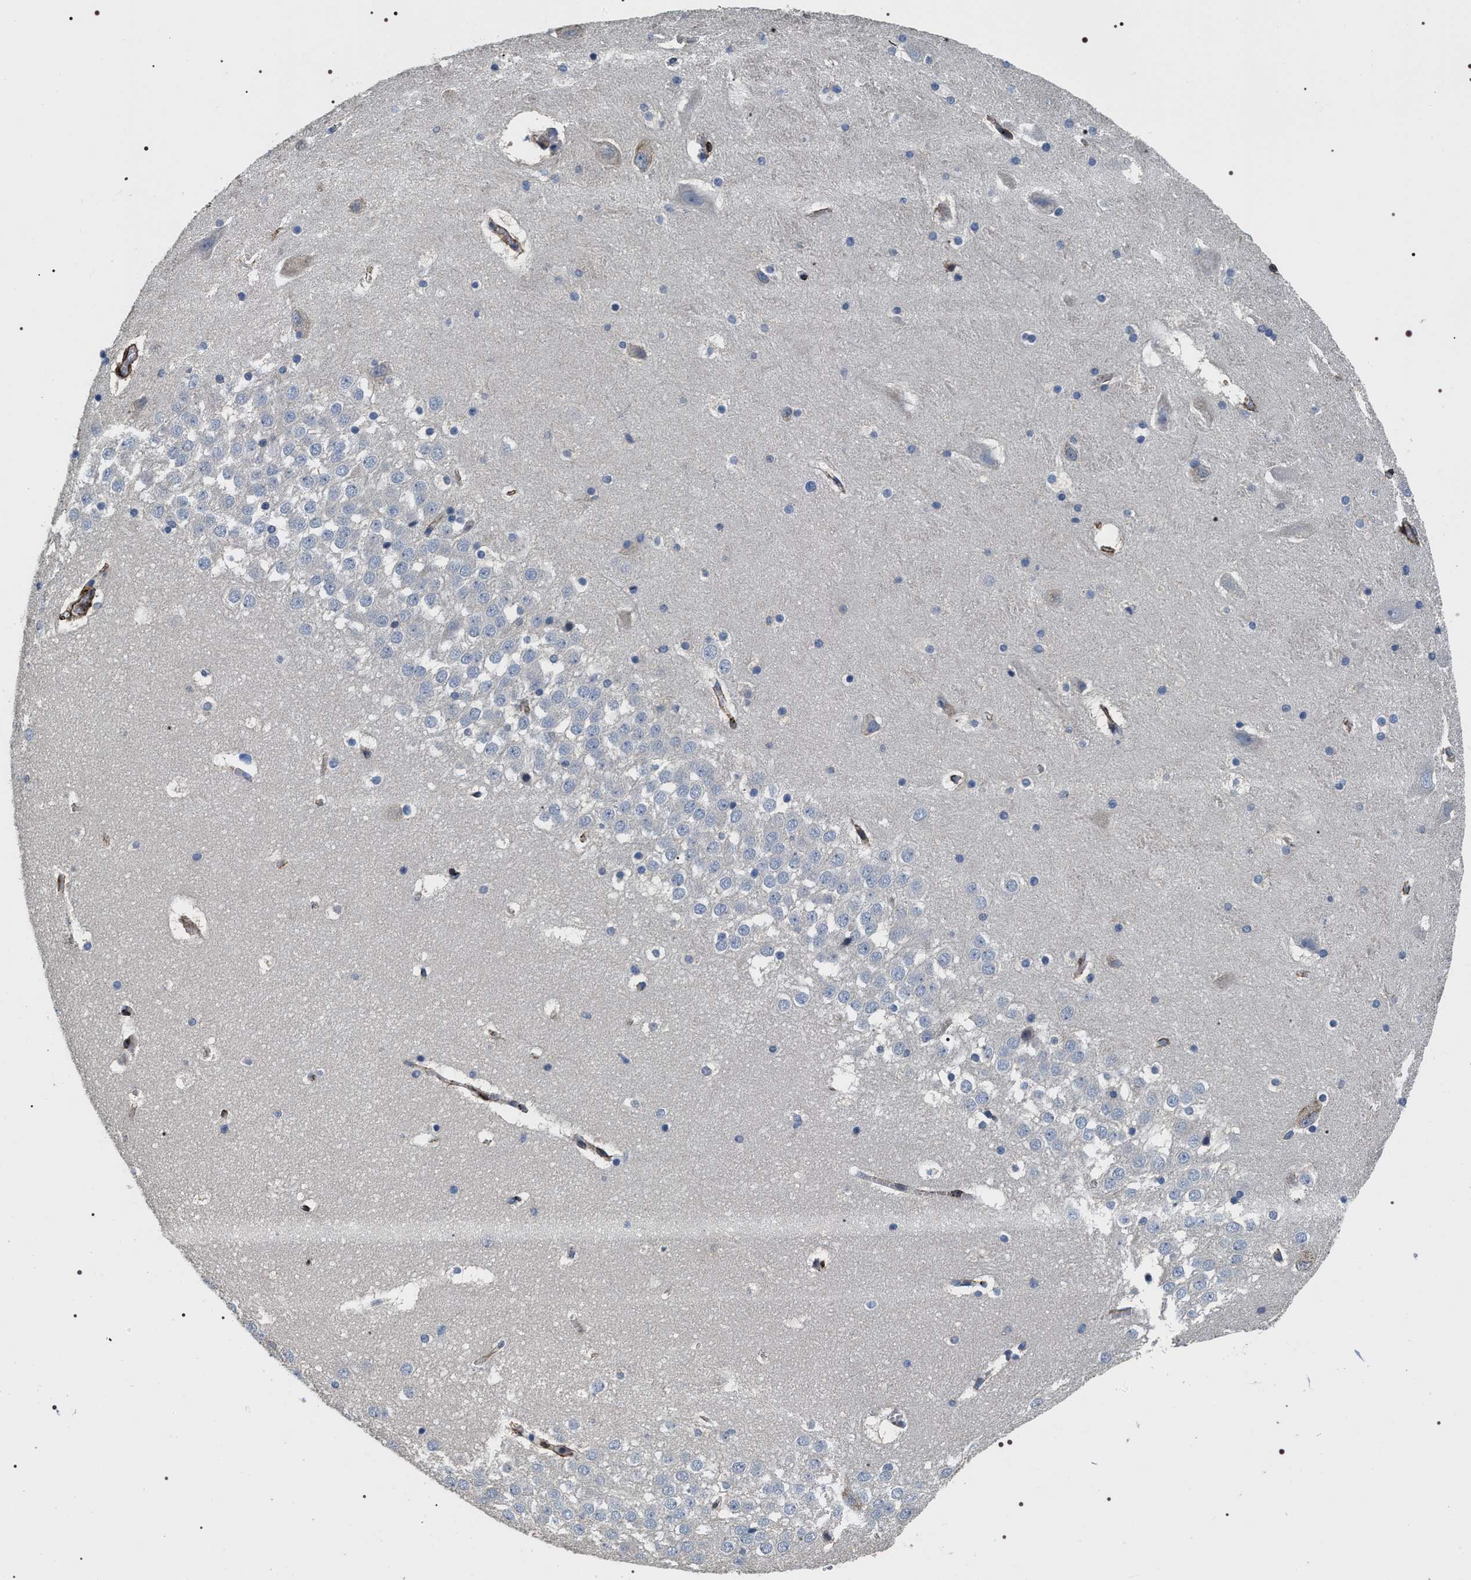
{"staining": {"intensity": "negative", "quantity": "none", "location": "none"}, "tissue": "hippocampus", "cell_type": "Glial cells", "image_type": "normal", "snomed": [{"axis": "morphology", "description": "Normal tissue, NOS"}, {"axis": "topography", "description": "Hippocampus"}], "caption": "High power microscopy micrograph of an immunohistochemistry (IHC) image of normal hippocampus, revealing no significant staining in glial cells.", "gene": "ZC3HAV1L", "patient": {"sex": "male", "age": 45}}